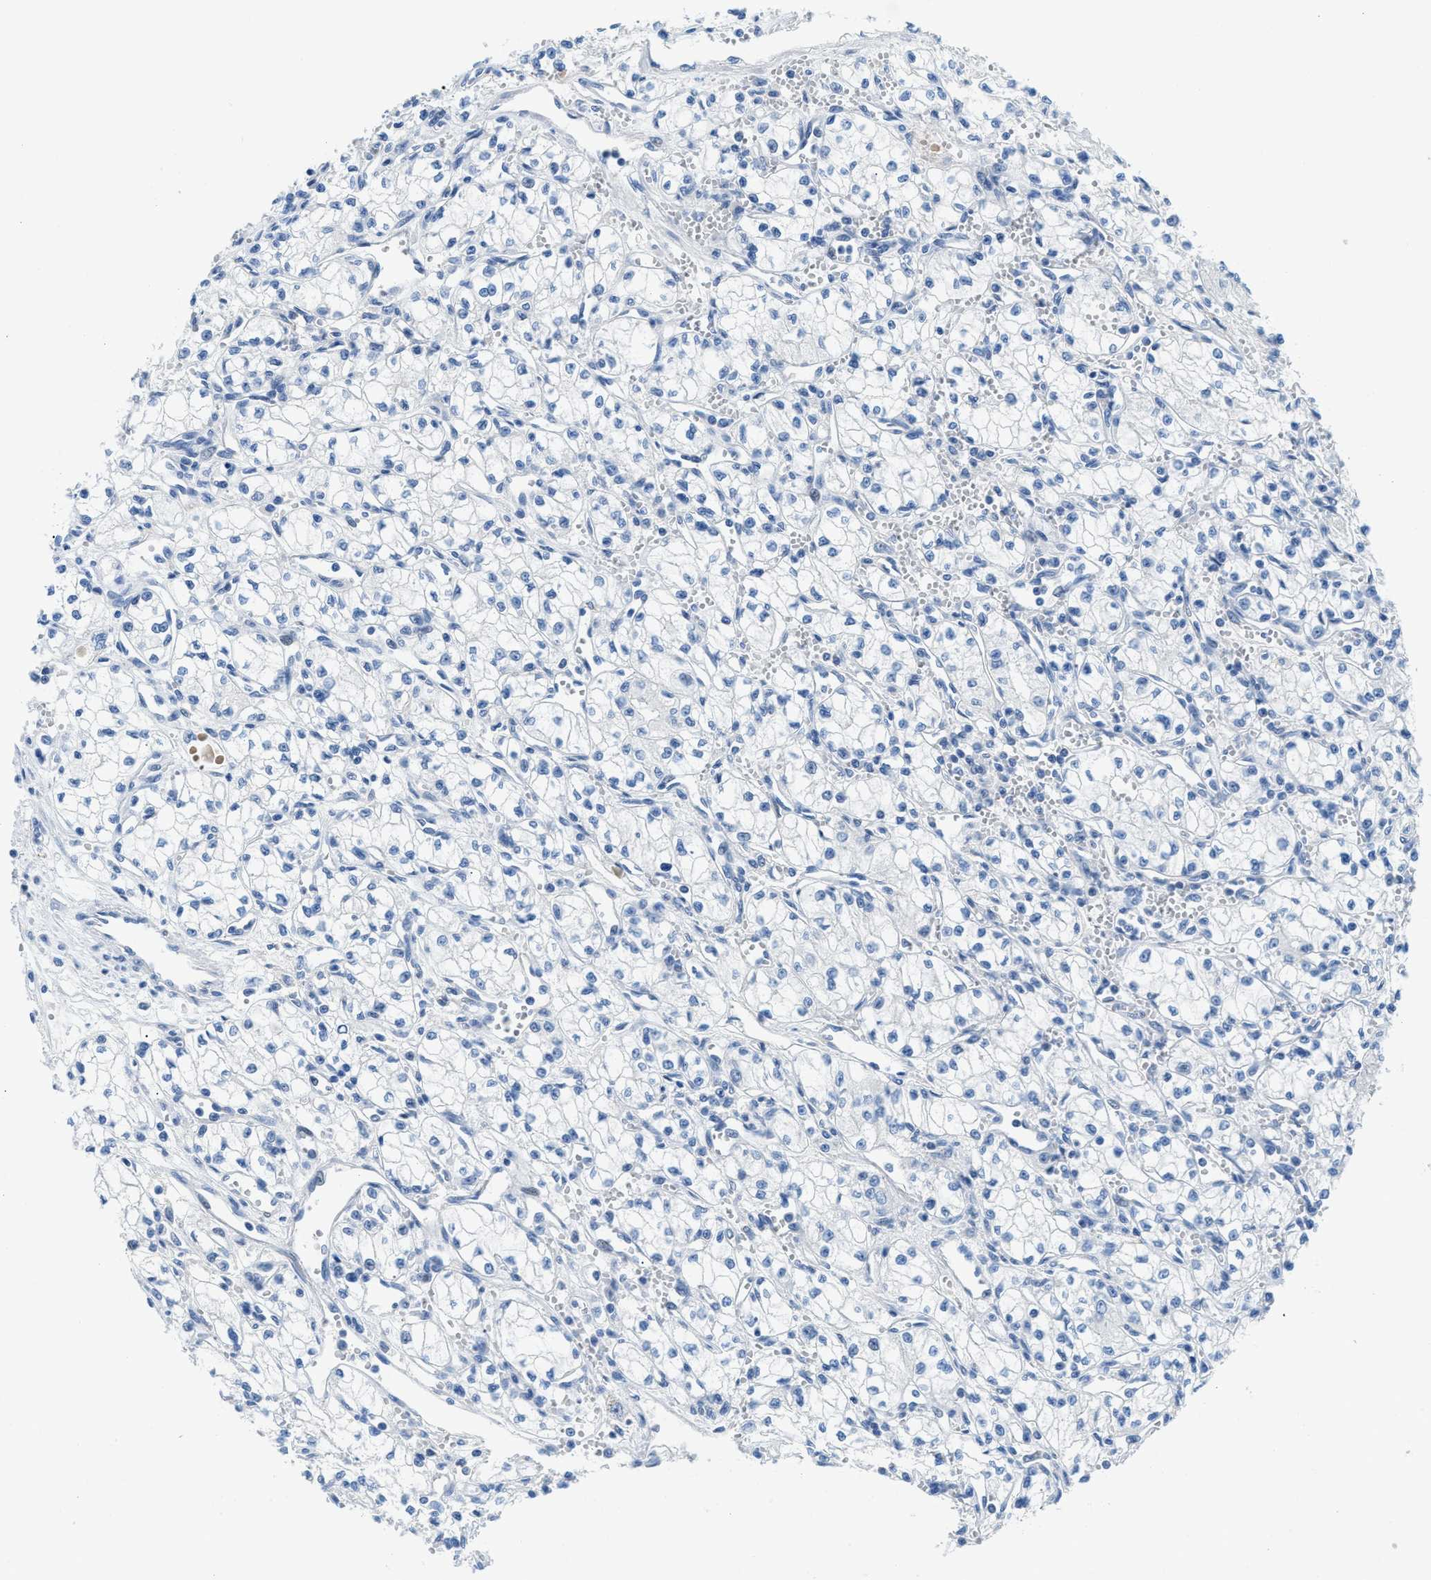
{"staining": {"intensity": "negative", "quantity": "none", "location": "none"}, "tissue": "renal cancer", "cell_type": "Tumor cells", "image_type": "cancer", "snomed": [{"axis": "morphology", "description": "Normal tissue, NOS"}, {"axis": "morphology", "description": "Adenocarcinoma, NOS"}, {"axis": "topography", "description": "Kidney"}], "caption": "This is an immunohistochemistry histopathology image of renal cancer. There is no positivity in tumor cells.", "gene": "MBL2", "patient": {"sex": "male", "age": 59}}